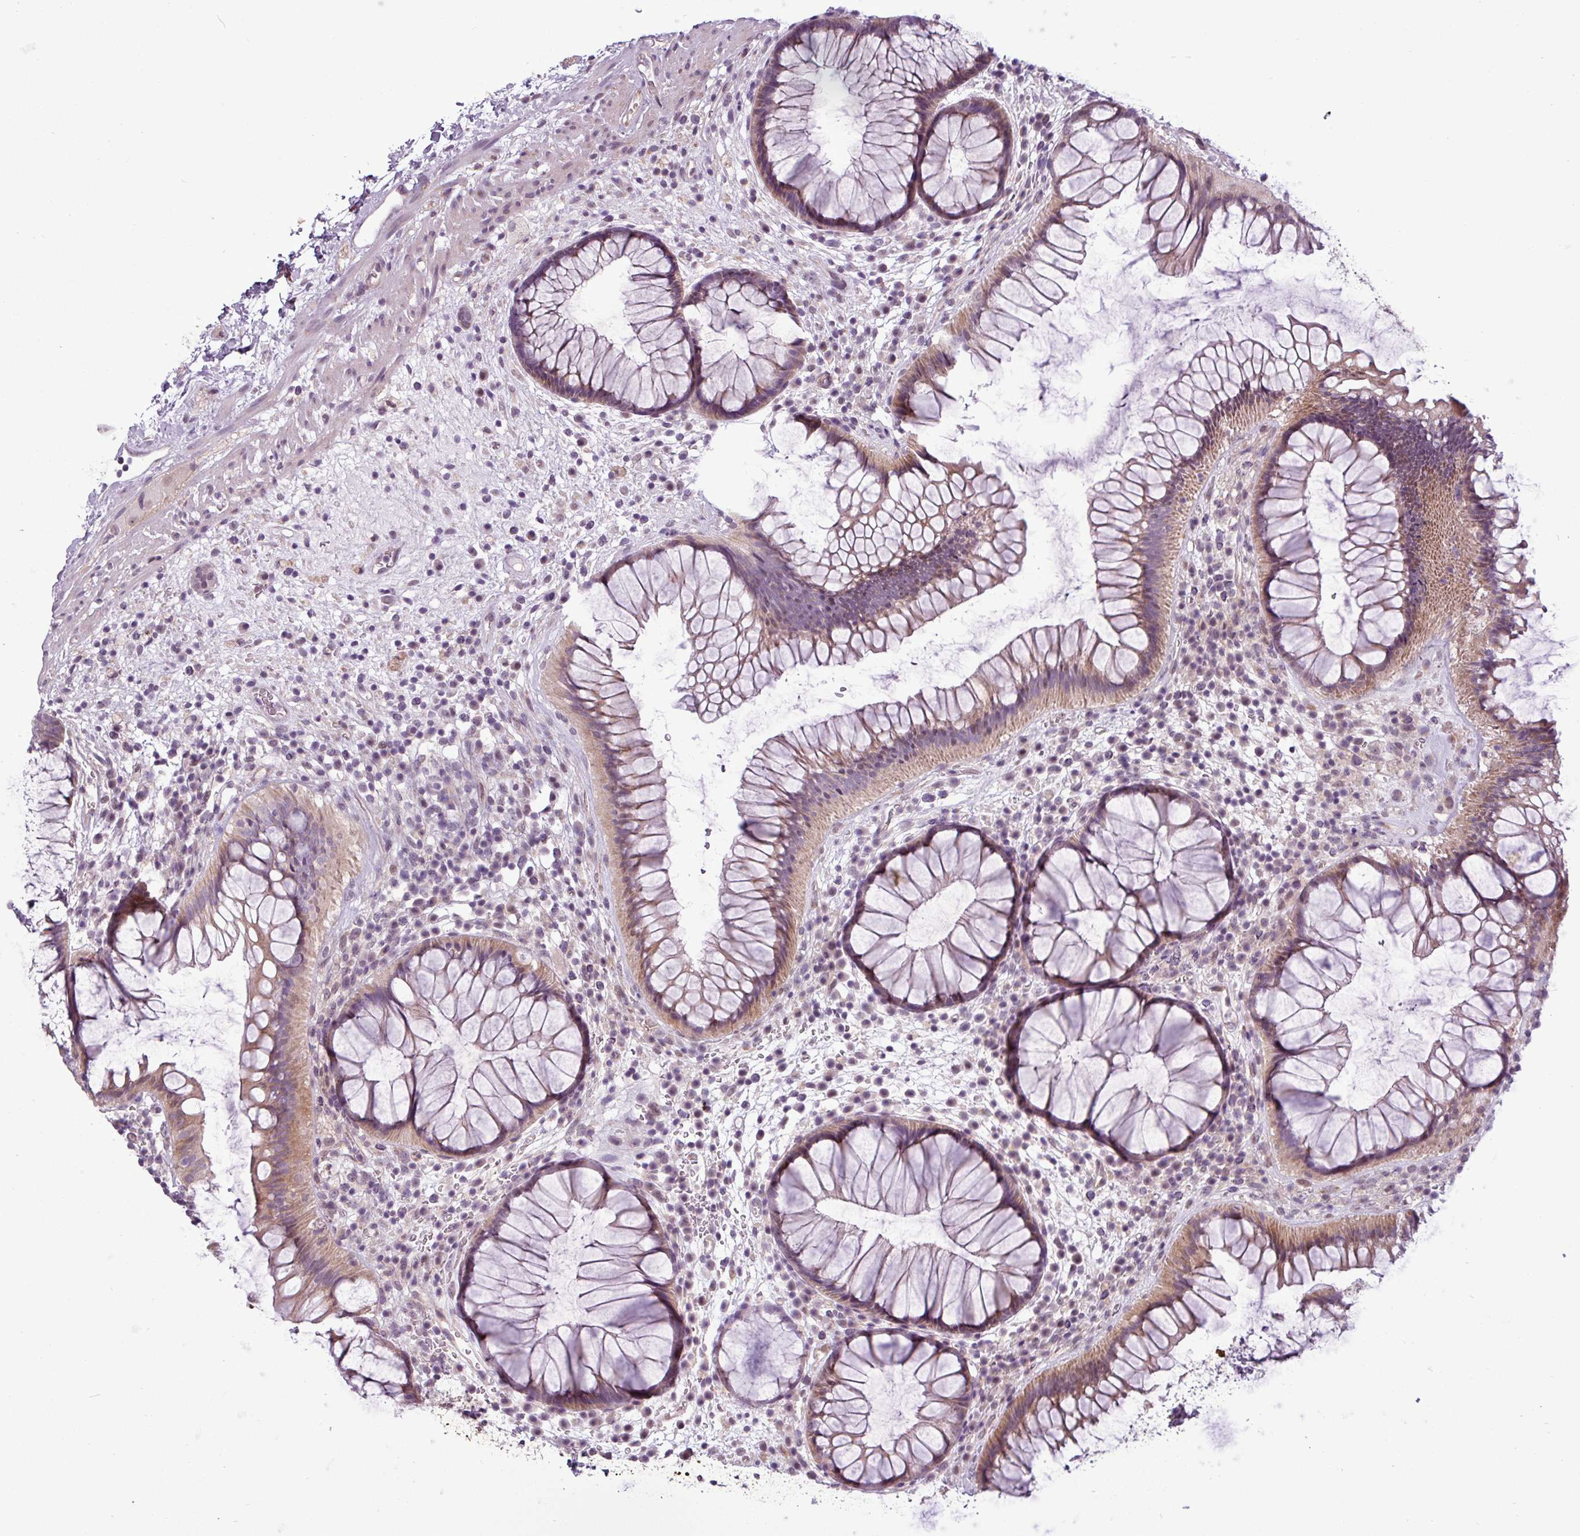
{"staining": {"intensity": "weak", "quantity": "25%-75%", "location": "cytoplasmic/membranous"}, "tissue": "rectum", "cell_type": "Glandular cells", "image_type": "normal", "snomed": [{"axis": "morphology", "description": "Normal tissue, NOS"}, {"axis": "topography", "description": "Rectum"}], "caption": "Immunohistochemistry (IHC) staining of benign rectum, which shows low levels of weak cytoplasmic/membranous expression in approximately 25%-75% of glandular cells indicating weak cytoplasmic/membranous protein staining. The staining was performed using DAB (brown) for protein detection and nuclei were counterstained in hematoxylin (blue).", "gene": "GPT2", "patient": {"sex": "male", "age": 51}}